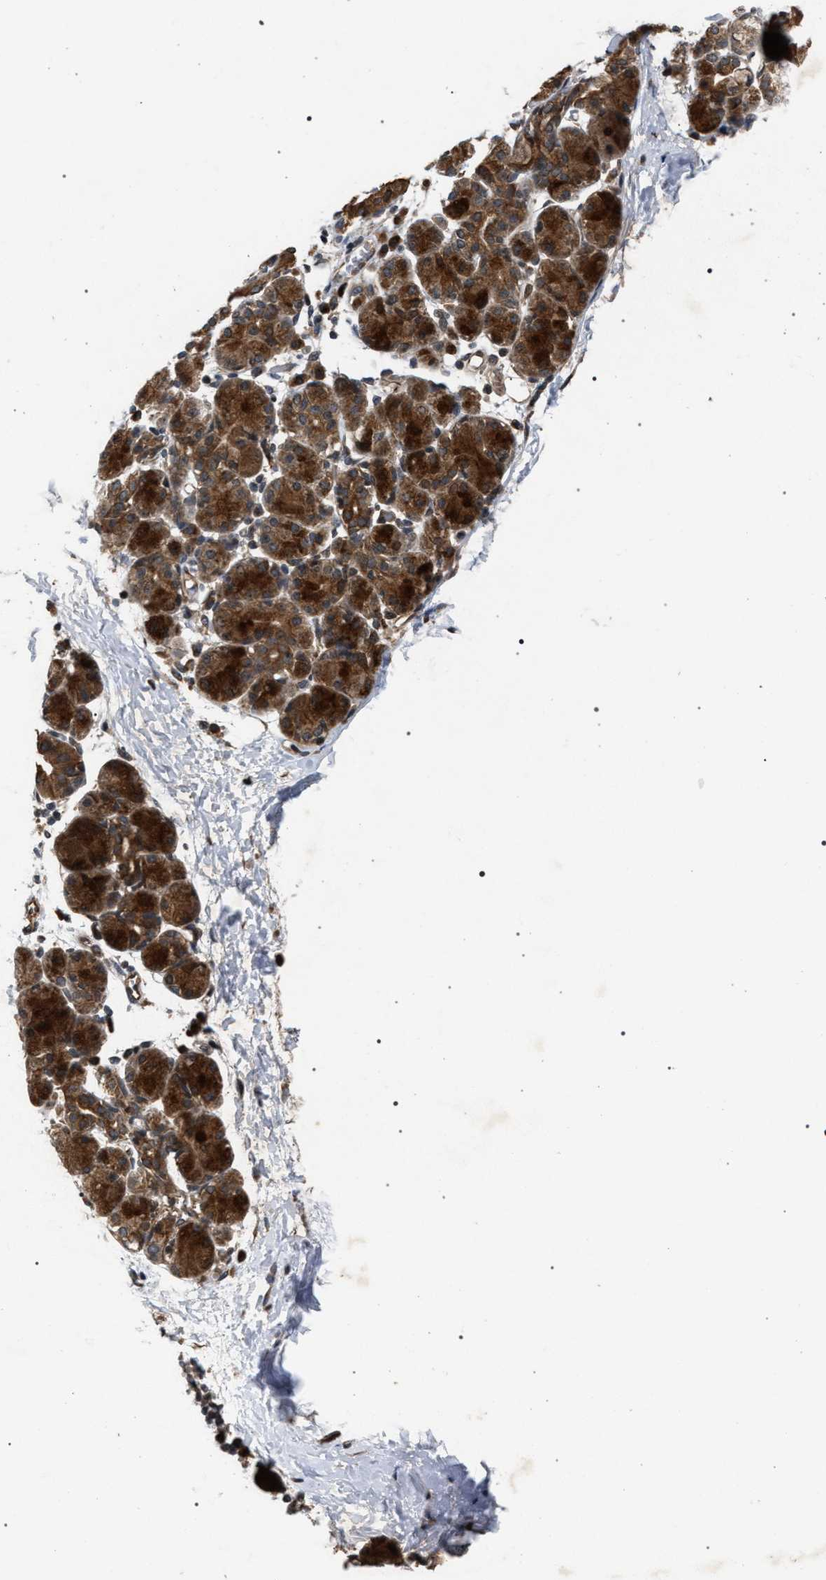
{"staining": {"intensity": "strong", "quantity": "25%-75%", "location": "cytoplasmic/membranous"}, "tissue": "salivary gland", "cell_type": "Glandular cells", "image_type": "normal", "snomed": [{"axis": "morphology", "description": "Normal tissue, NOS"}, {"axis": "morphology", "description": "Inflammation, NOS"}, {"axis": "topography", "description": "Lymph node"}, {"axis": "topography", "description": "Salivary gland"}], "caption": "Brown immunohistochemical staining in unremarkable human salivary gland exhibits strong cytoplasmic/membranous expression in approximately 25%-75% of glandular cells.", "gene": "IRAK4", "patient": {"sex": "male", "age": 3}}